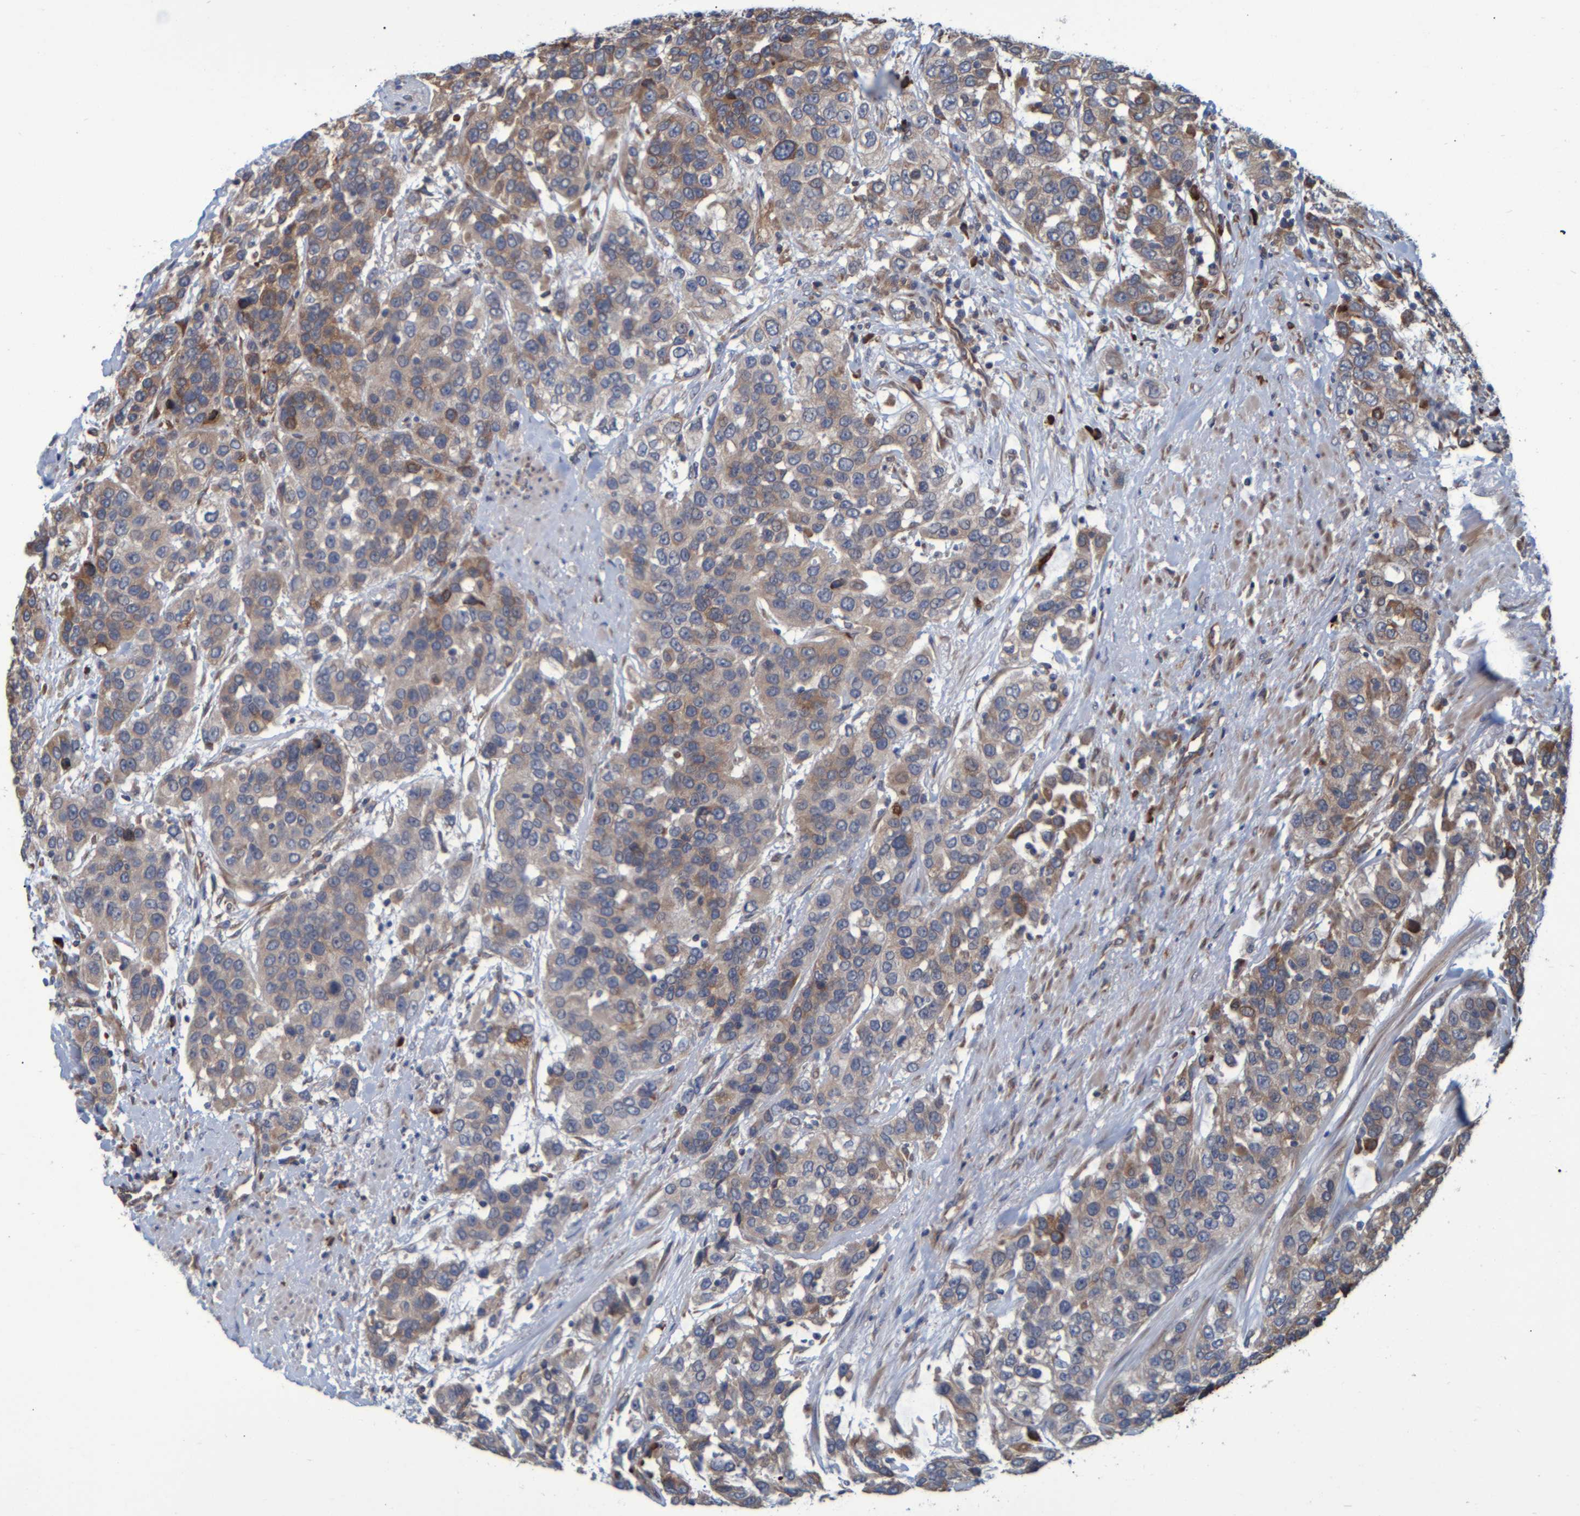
{"staining": {"intensity": "moderate", "quantity": ">75%", "location": "cytoplasmic/membranous"}, "tissue": "urothelial cancer", "cell_type": "Tumor cells", "image_type": "cancer", "snomed": [{"axis": "morphology", "description": "Urothelial carcinoma, High grade"}, {"axis": "topography", "description": "Urinary bladder"}], "caption": "About >75% of tumor cells in human urothelial cancer reveal moderate cytoplasmic/membranous protein expression as visualized by brown immunohistochemical staining.", "gene": "SPAG5", "patient": {"sex": "female", "age": 80}}